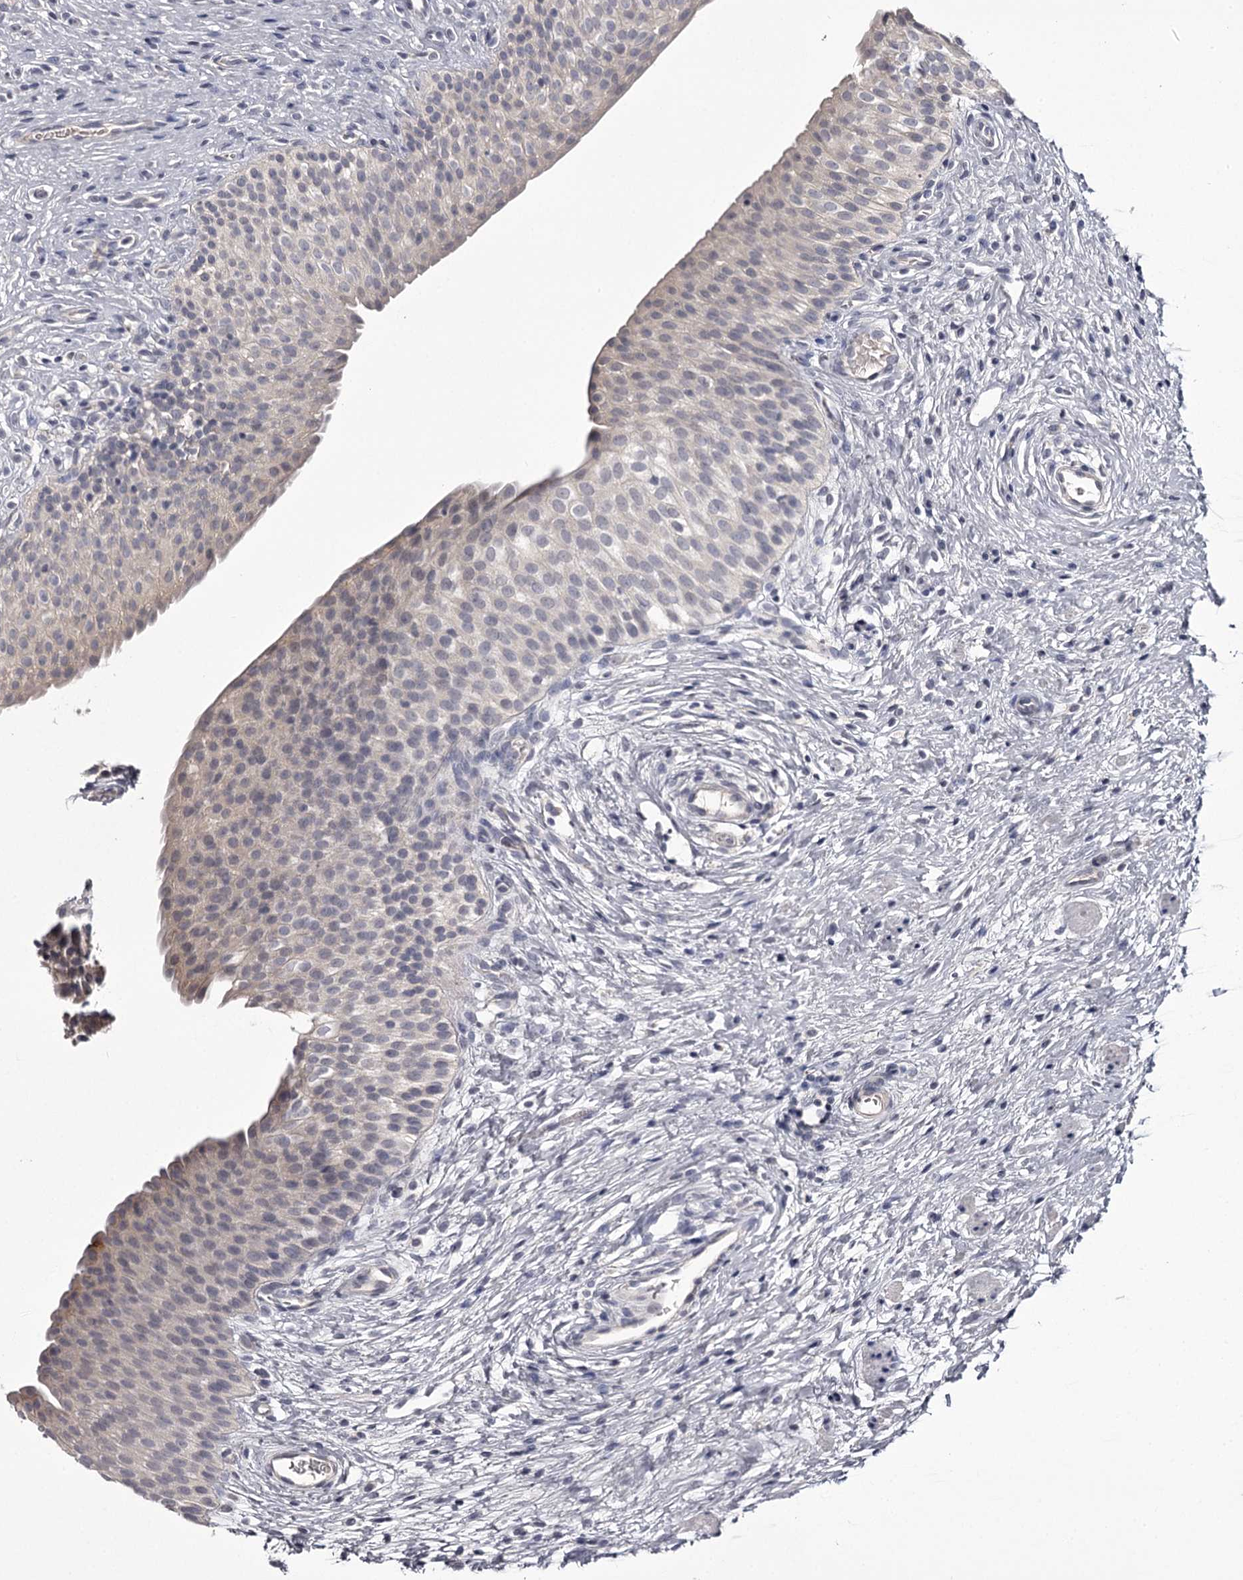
{"staining": {"intensity": "negative", "quantity": "none", "location": "none"}, "tissue": "urinary bladder", "cell_type": "Urothelial cells", "image_type": "normal", "snomed": [{"axis": "morphology", "description": "Normal tissue, NOS"}, {"axis": "topography", "description": "Urinary bladder"}], "caption": "High power microscopy micrograph of an immunohistochemistry micrograph of benign urinary bladder, revealing no significant expression in urothelial cells.", "gene": "PRM2", "patient": {"sex": "male", "age": 1}}